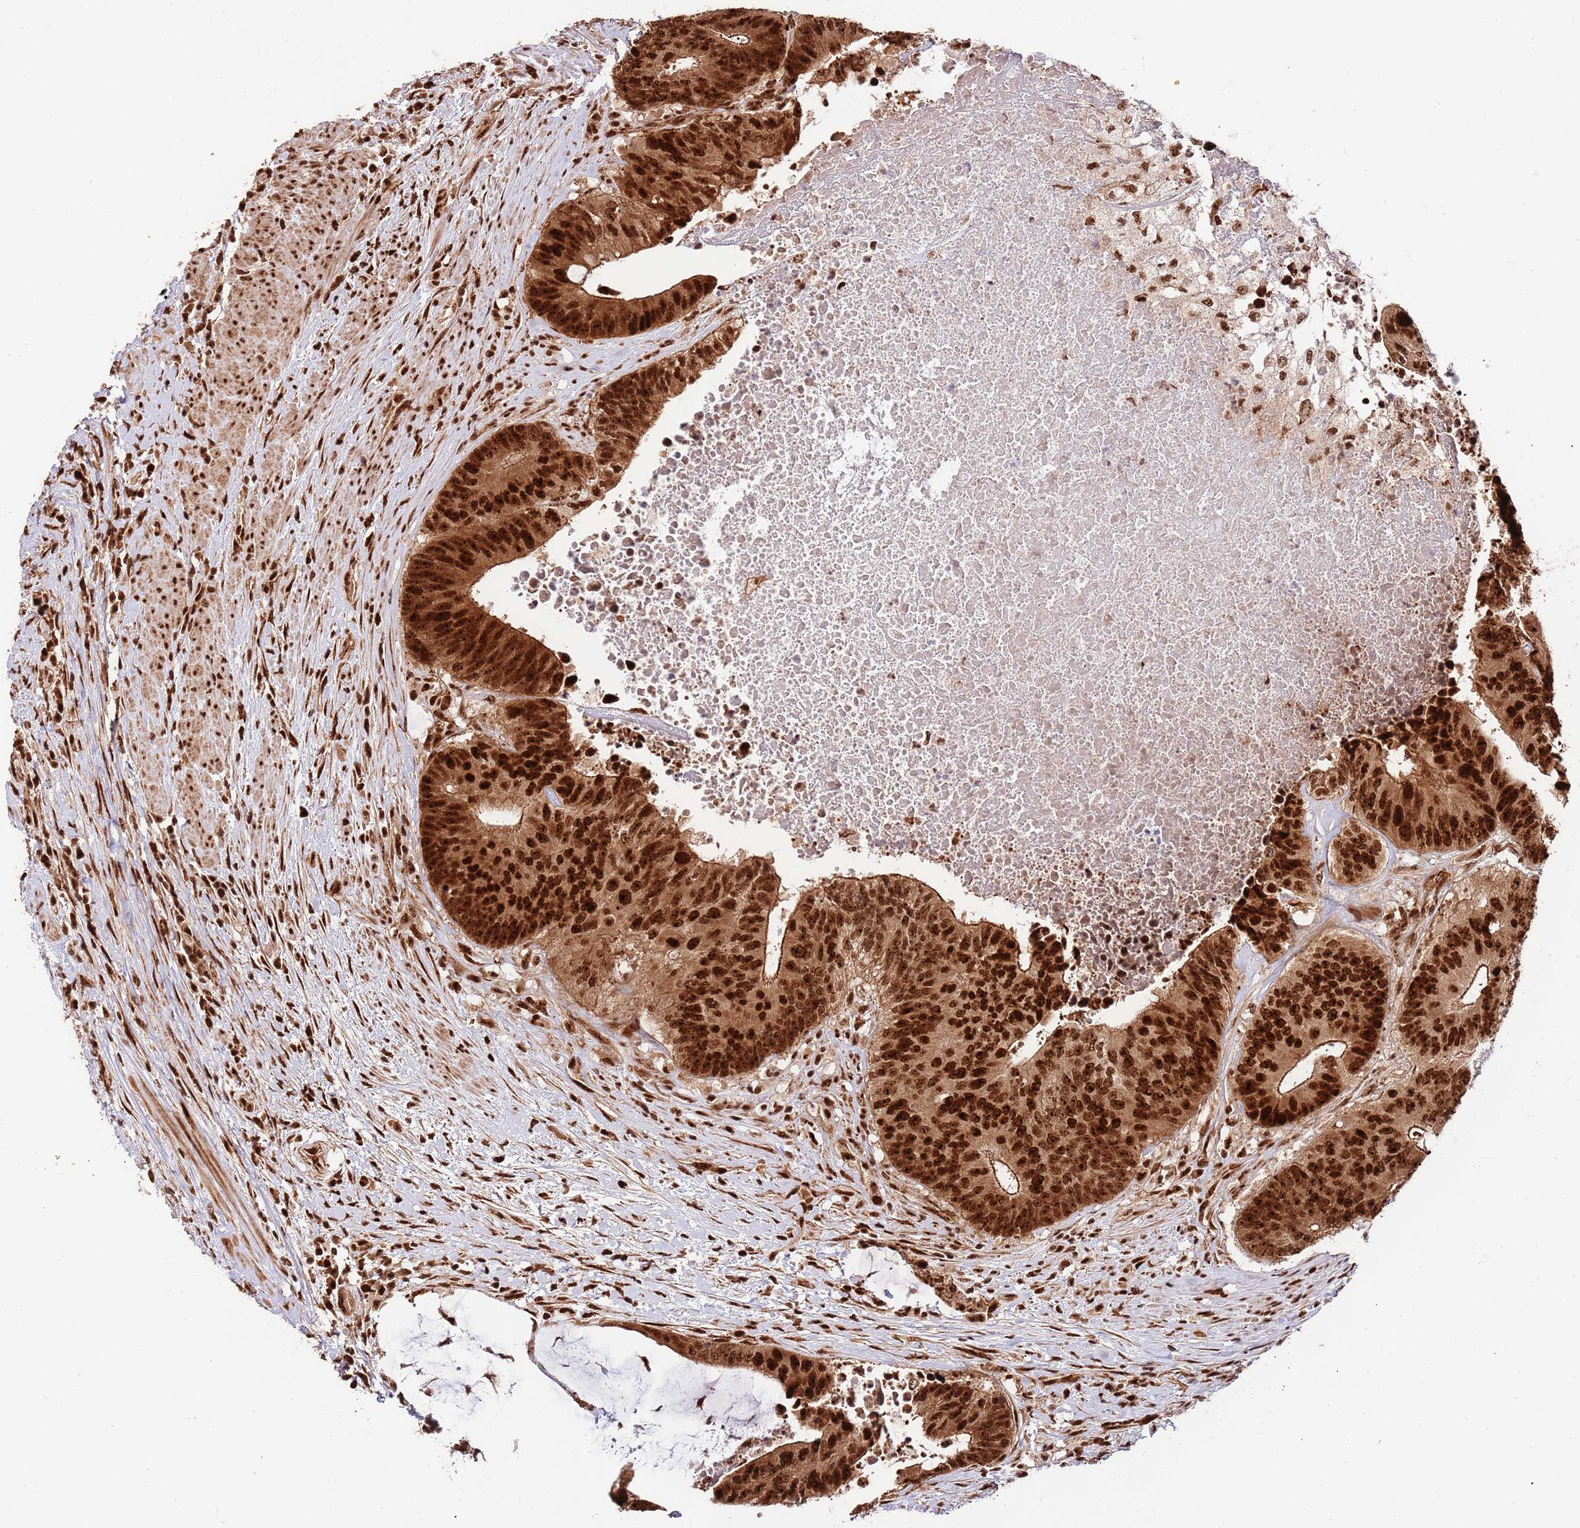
{"staining": {"intensity": "strong", "quantity": ">75%", "location": "cytoplasmic/membranous,nuclear"}, "tissue": "colorectal cancer", "cell_type": "Tumor cells", "image_type": "cancer", "snomed": [{"axis": "morphology", "description": "Adenocarcinoma, NOS"}, {"axis": "topography", "description": "Rectum"}], "caption": "Protein analysis of colorectal adenocarcinoma tissue exhibits strong cytoplasmic/membranous and nuclear positivity in about >75% of tumor cells.", "gene": "RIF1", "patient": {"sex": "male", "age": 72}}